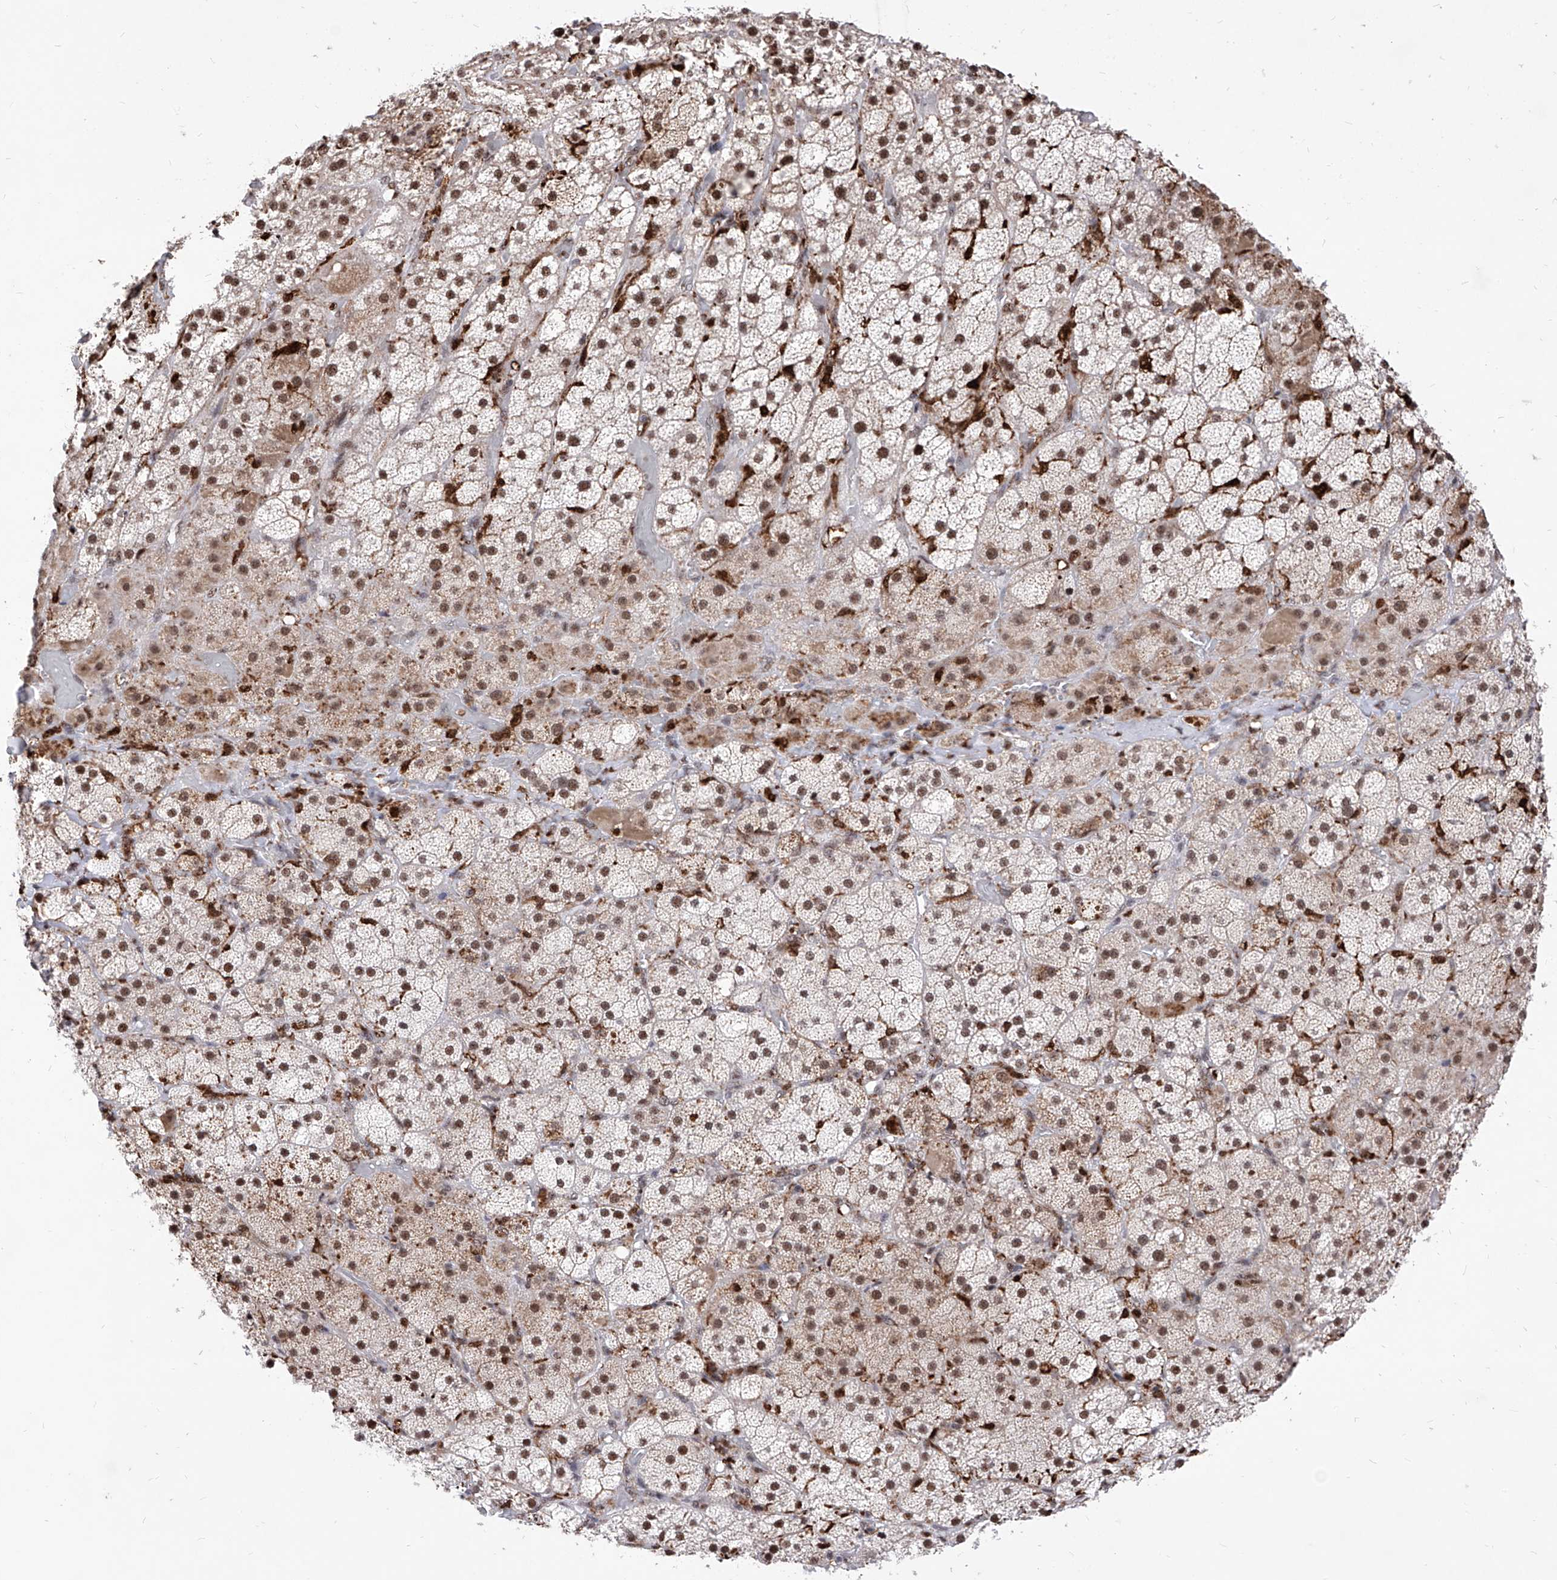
{"staining": {"intensity": "strong", "quantity": ">75%", "location": "nuclear"}, "tissue": "adrenal gland", "cell_type": "Glandular cells", "image_type": "normal", "snomed": [{"axis": "morphology", "description": "Normal tissue, NOS"}, {"axis": "topography", "description": "Adrenal gland"}], "caption": "A high-resolution micrograph shows IHC staining of benign adrenal gland, which shows strong nuclear positivity in about >75% of glandular cells.", "gene": "PHF5A", "patient": {"sex": "male", "age": 57}}